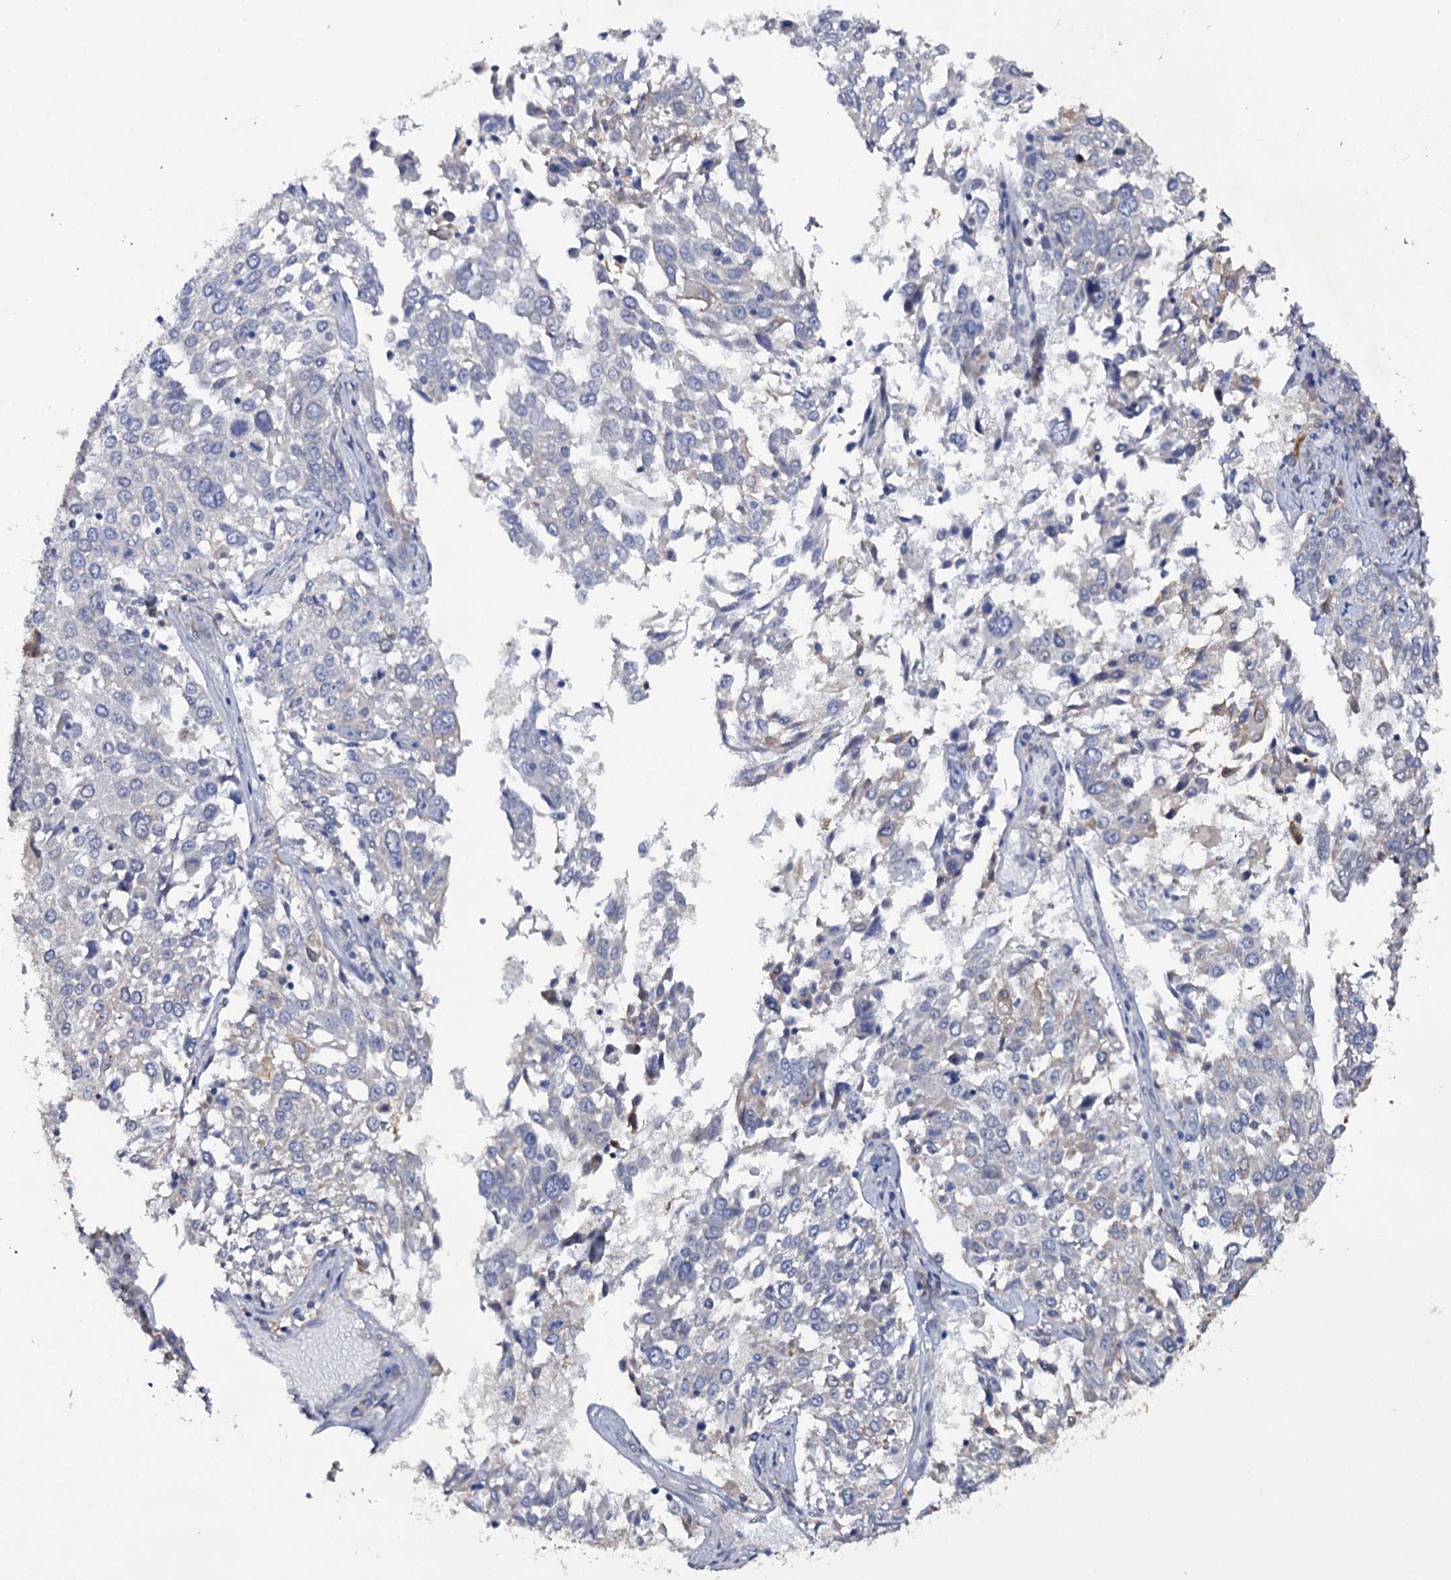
{"staining": {"intensity": "negative", "quantity": "none", "location": "none"}, "tissue": "lung cancer", "cell_type": "Tumor cells", "image_type": "cancer", "snomed": [{"axis": "morphology", "description": "Squamous cell carcinoma, NOS"}, {"axis": "topography", "description": "Lung"}], "caption": "The photomicrograph demonstrates no significant staining in tumor cells of lung squamous cell carcinoma.", "gene": "CRYL1", "patient": {"sex": "male", "age": 65}}